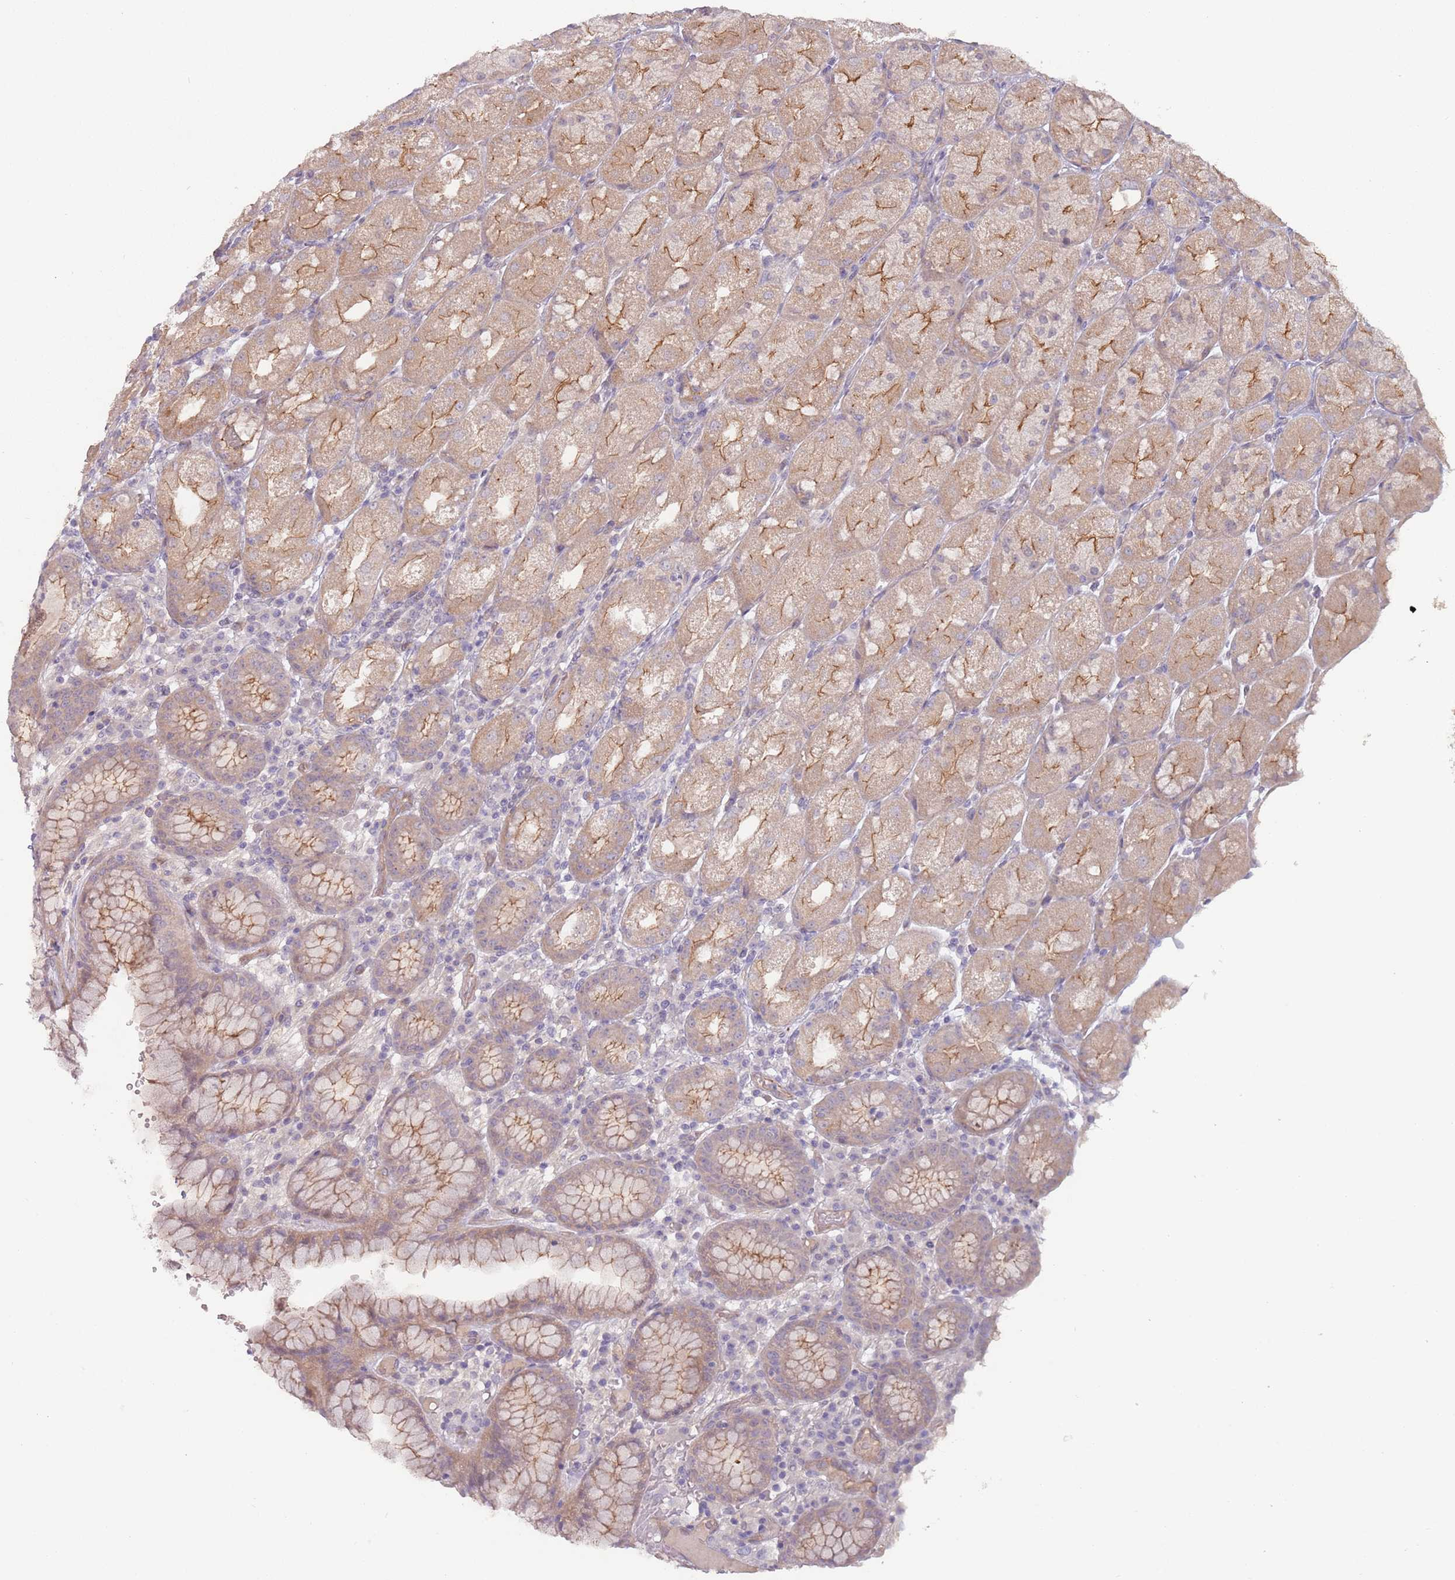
{"staining": {"intensity": "moderate", "quantity": ">75%", "location": "cytoplasmic/membranous"}, "tissue": "stomach", "cell_type": "Glandular cells", "image_type": "normal", "snomed": [{"axis": "morphology", "description": "Normal tissue, NOS"}, {"axis": "topography", "description": "Stomach, upper"}], "caption": "Glandular cells display medium levels of moderate cytoplasmic/membranous expression in about >75% of cells in benign human stomach. (Stains: DAB (3,3'-diaminobenzidine) in brown, nuclei in blue, Microscopy: brightfield microscopy at high magnification).", "gene": "SAV1", "patient": {"sex": "male", "age": 52}}